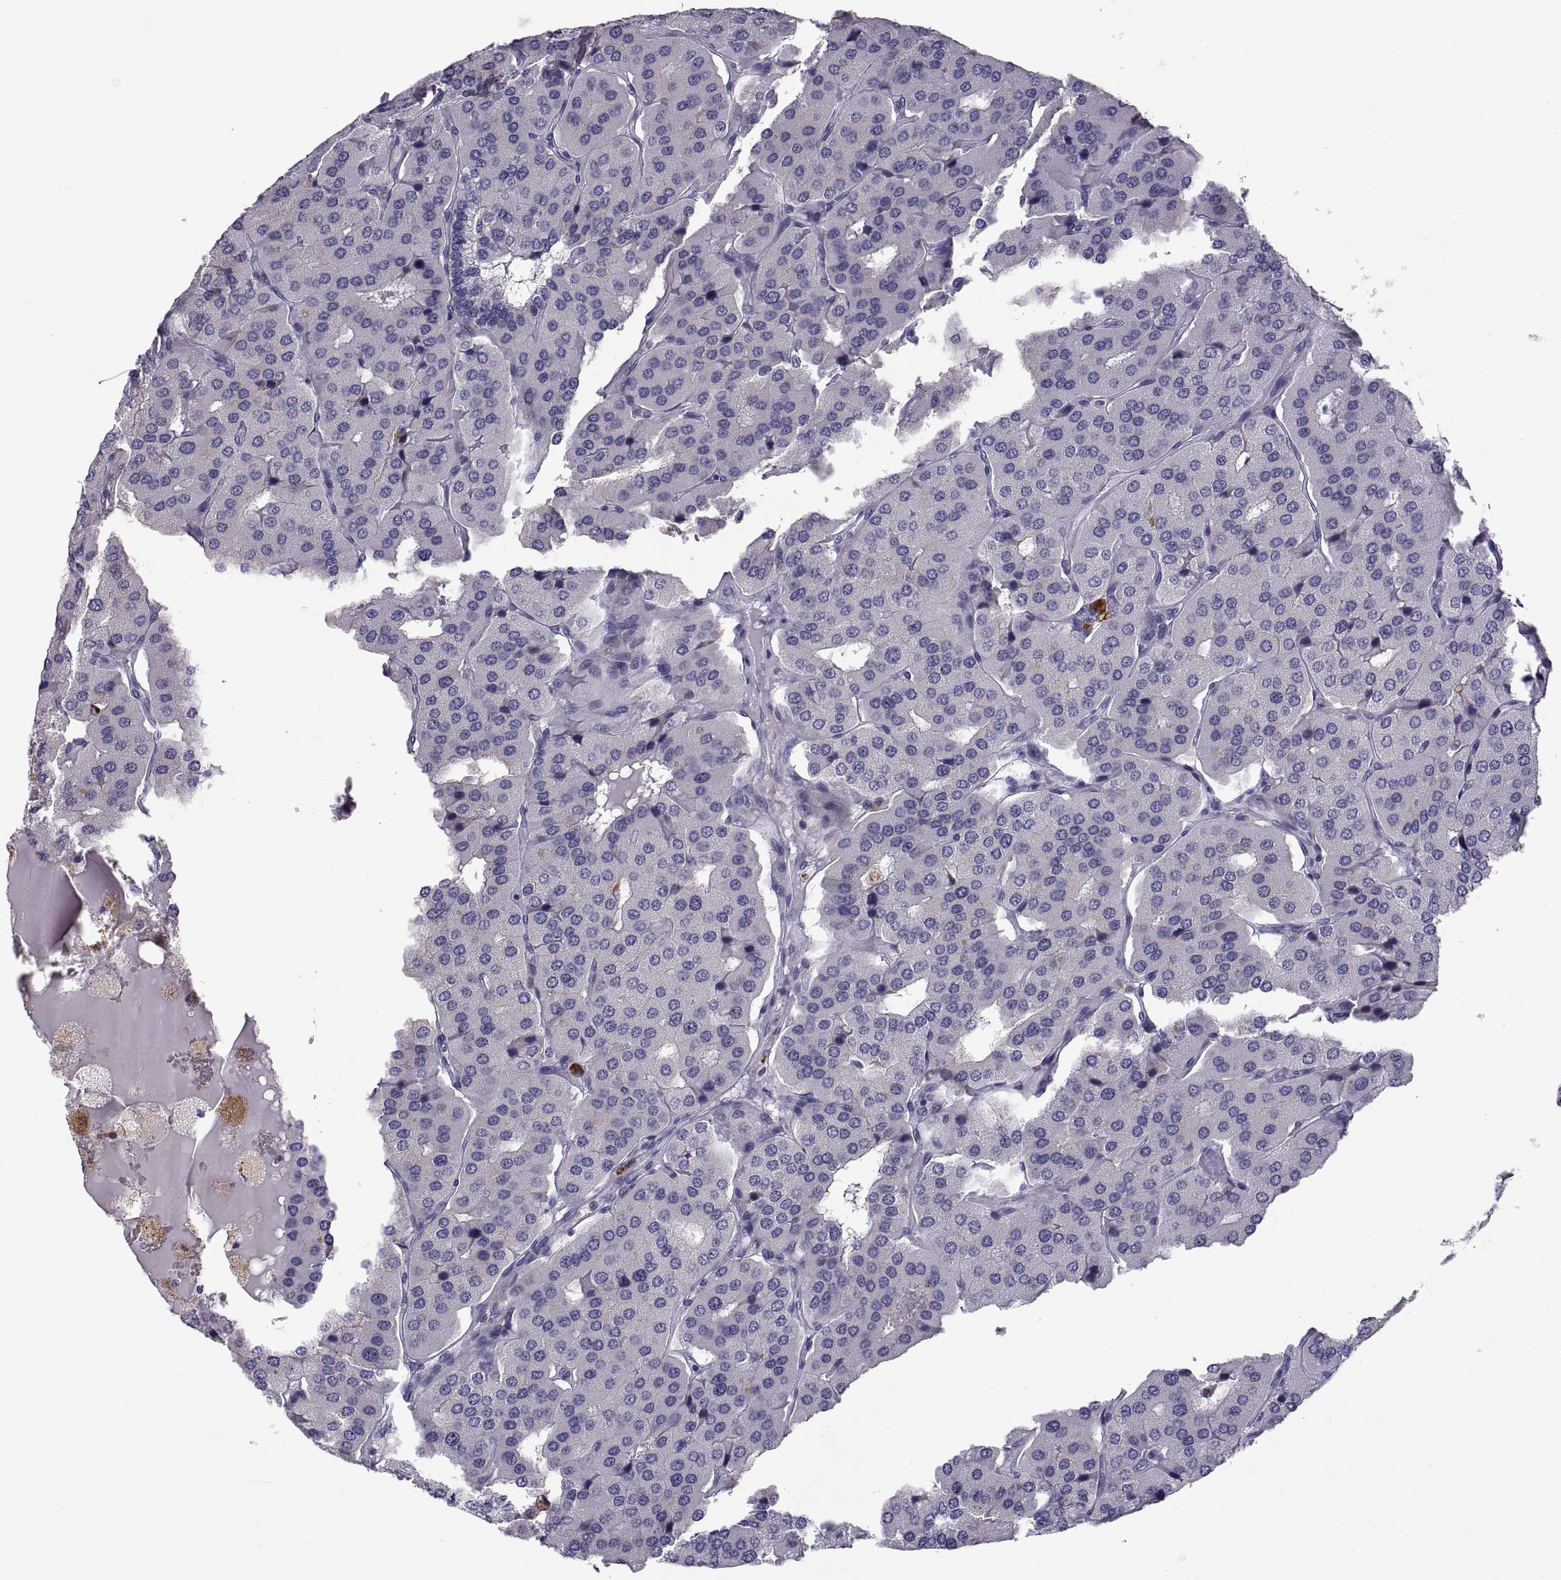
{"staining": {"intensity": "negative", "quantity": "none", "location": "none"}, "tissue": "parathyroid gland", "cell_type": "Glandular cells", "image_type": "normal", "snomed": [{"axis": "morphology", "description": "Normal tissue, NOS"}, {"axis": "morphology", "description": "Adenoma, NOS"}, {"axis": "topography", "description": "Parathyroid gland"}], "caption": "Immunohistochemistry (IHC) of normal human parathyroid gland exhibits no expression in glandular cells. (Brightfield microscopy of DAB IHC at high magnification).", "gene": "RGS19", "patient": {"sex": "female", "age": 86}}